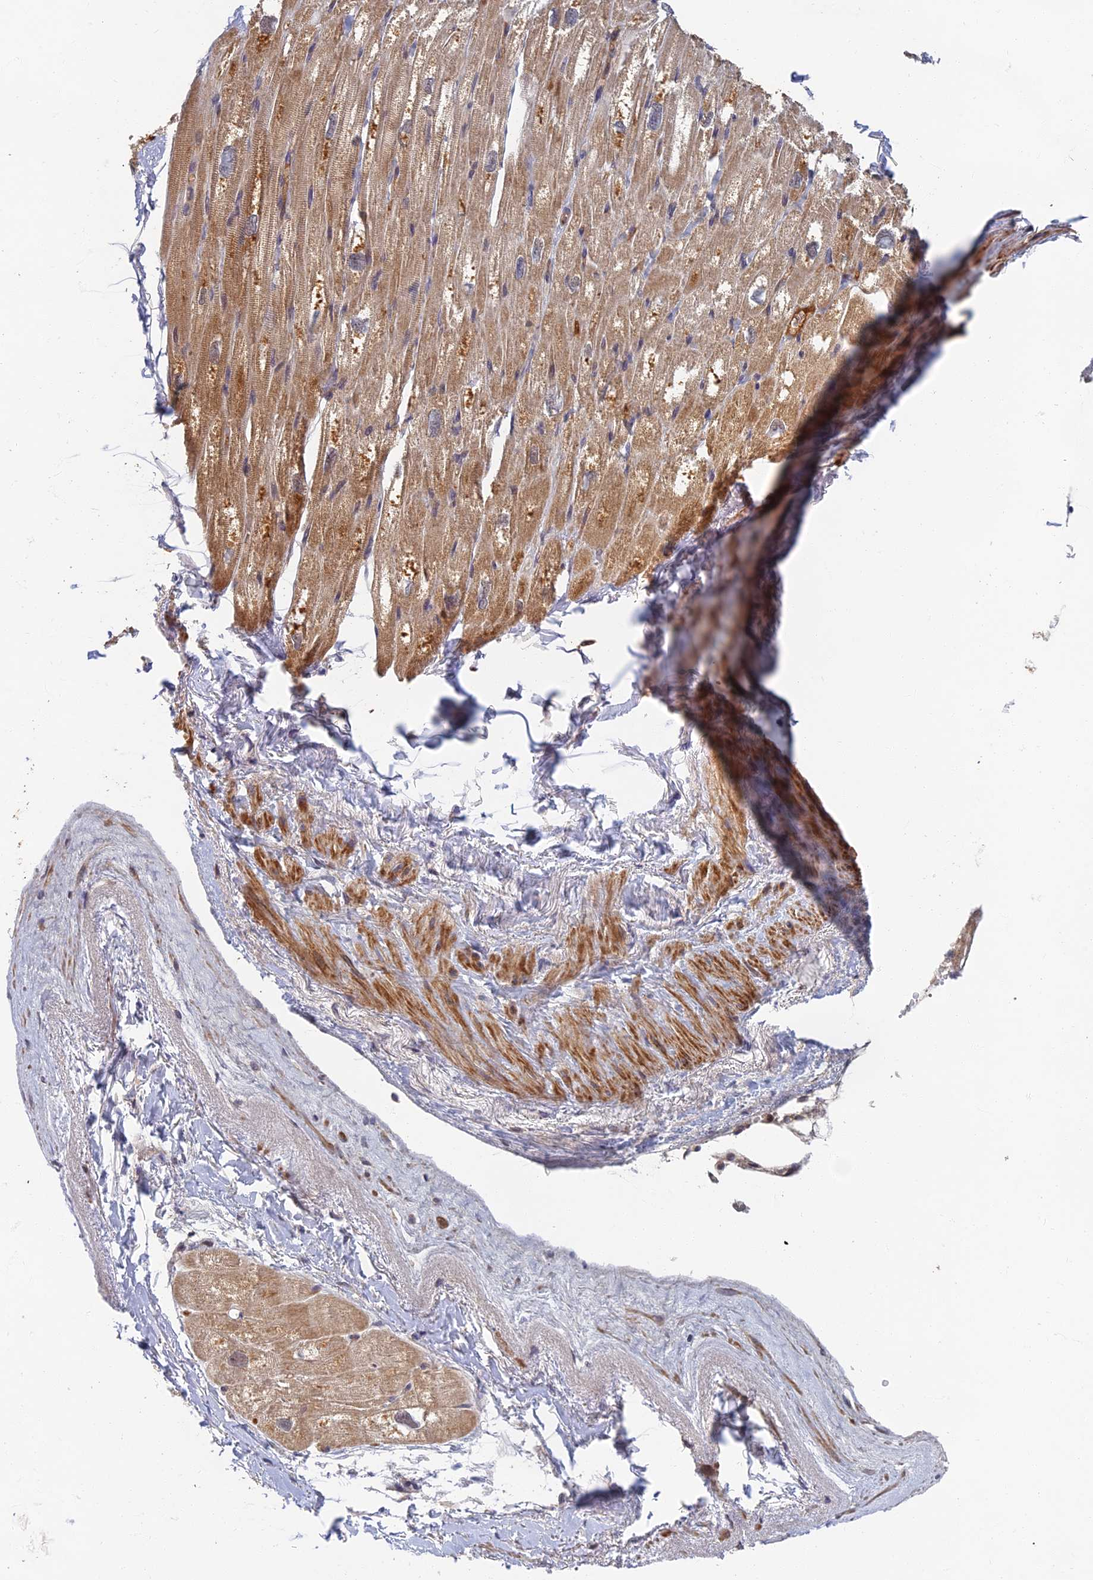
{"staining": {"intensity": "strong", "quantity": "25%-75%", "location": "cytoplasmic/membranous"}, "tissue": "heart muscle", "cell_type": "Cardiomyocytes", "image_type": "normal", "snomed": [{"axis": "morphology", "description": "Normal tissue, NOS"}, {"axis": "topography", "description": "Heart"}], "caption": "Unremarkable heart muscle demonstrates strong cytoplasmic/membranous staining in about 25%-75% of cardiomyocytes.", "gene": "EARS2", "patient": {"sex": "male", "age": 50}}